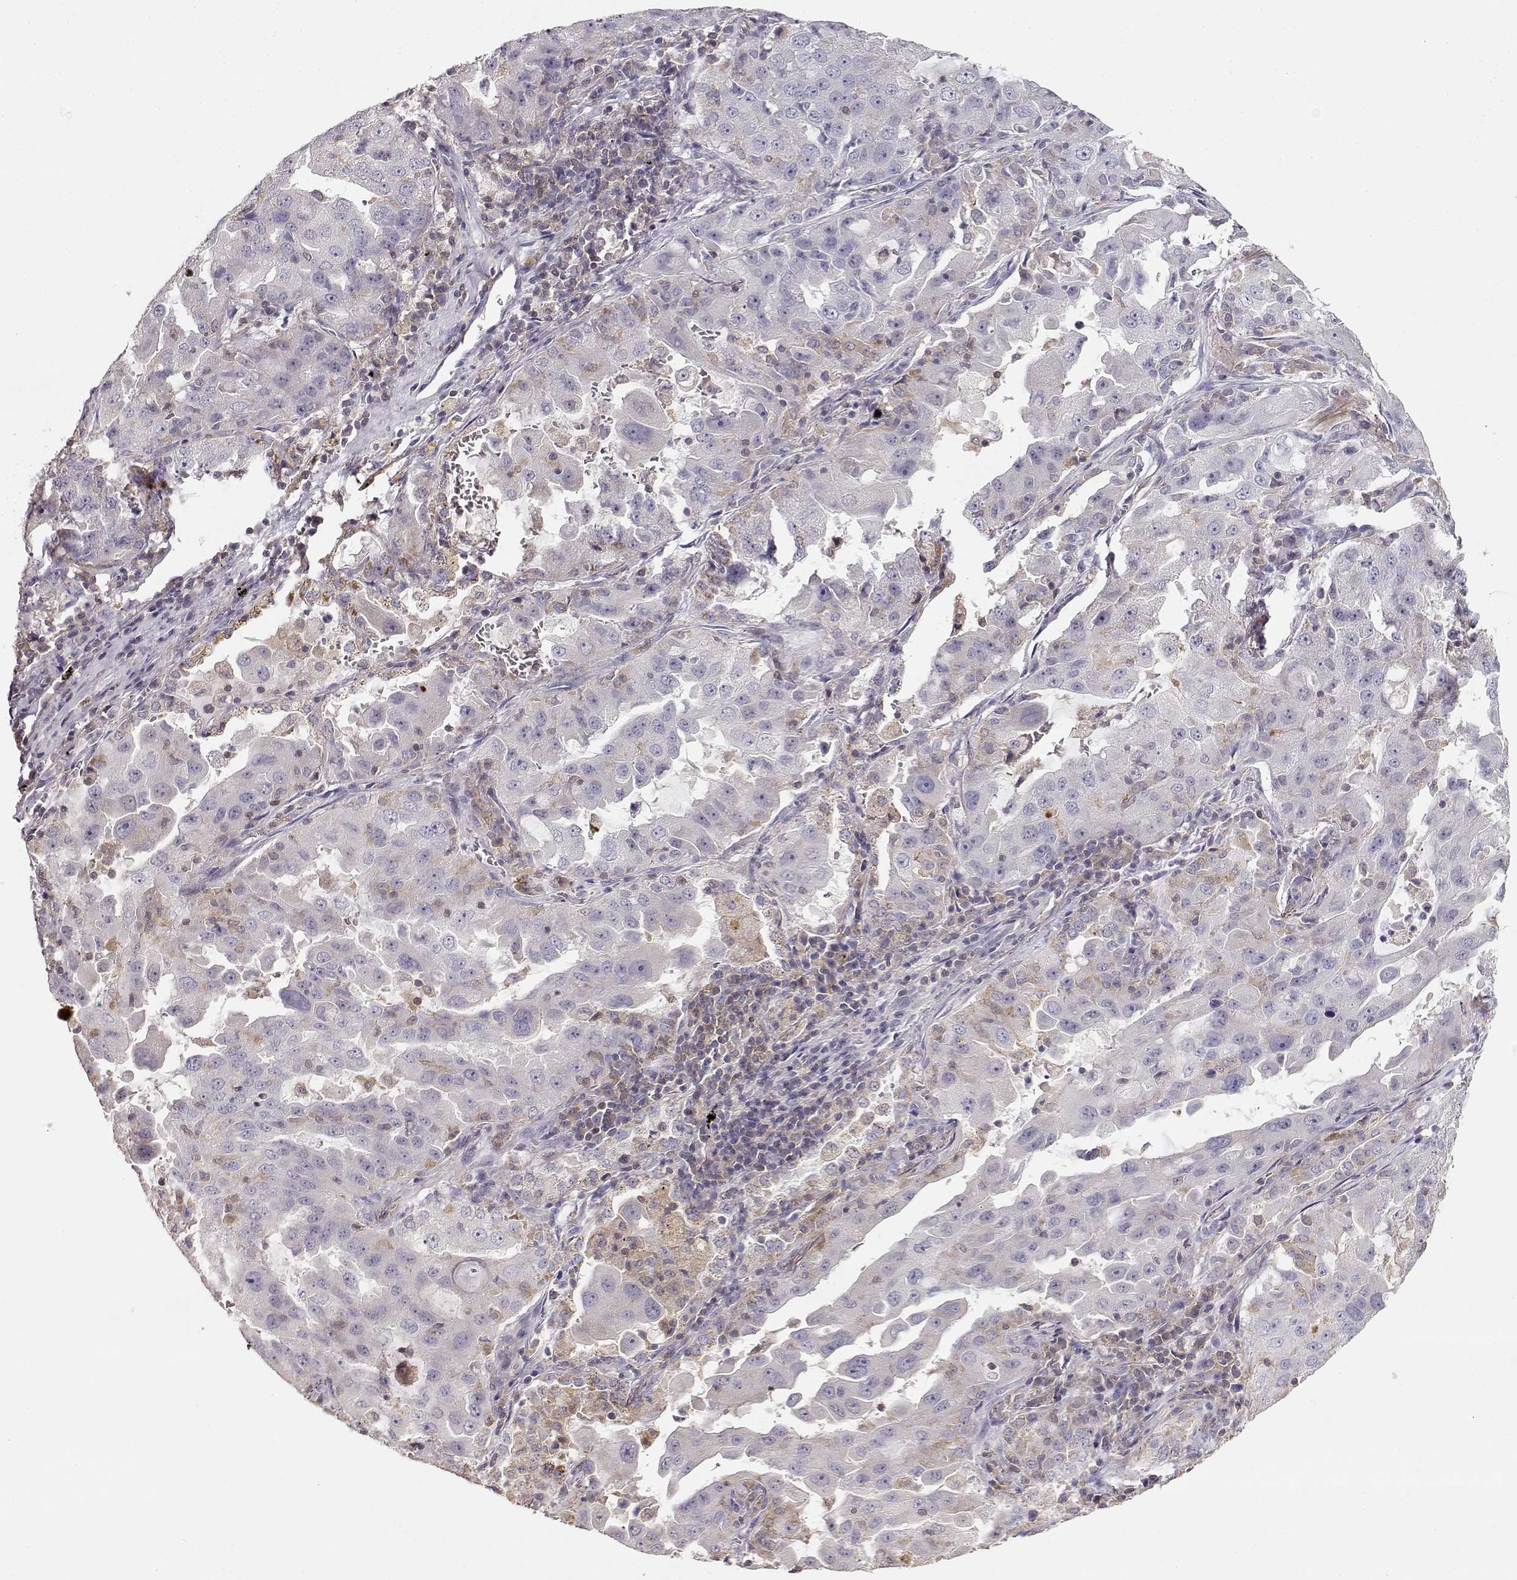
{"staining": {"intensity": "negative", "quantity": "none", "location": "none"}, "tissue": "lung cancer", "cell_type": "Tumor cells", "image_type": "cancer", "snomed": [{"axis": "morphology", "description": "Adenocarcinoma, NOS"}, {"axis": "topography", "description": "Lung"}], "caption": "There is no significant expression in tumor cells of lung cancer (adenocarcinoma).", "gene": "VAV1", "patient": {"sex": "female", "age": 61}}